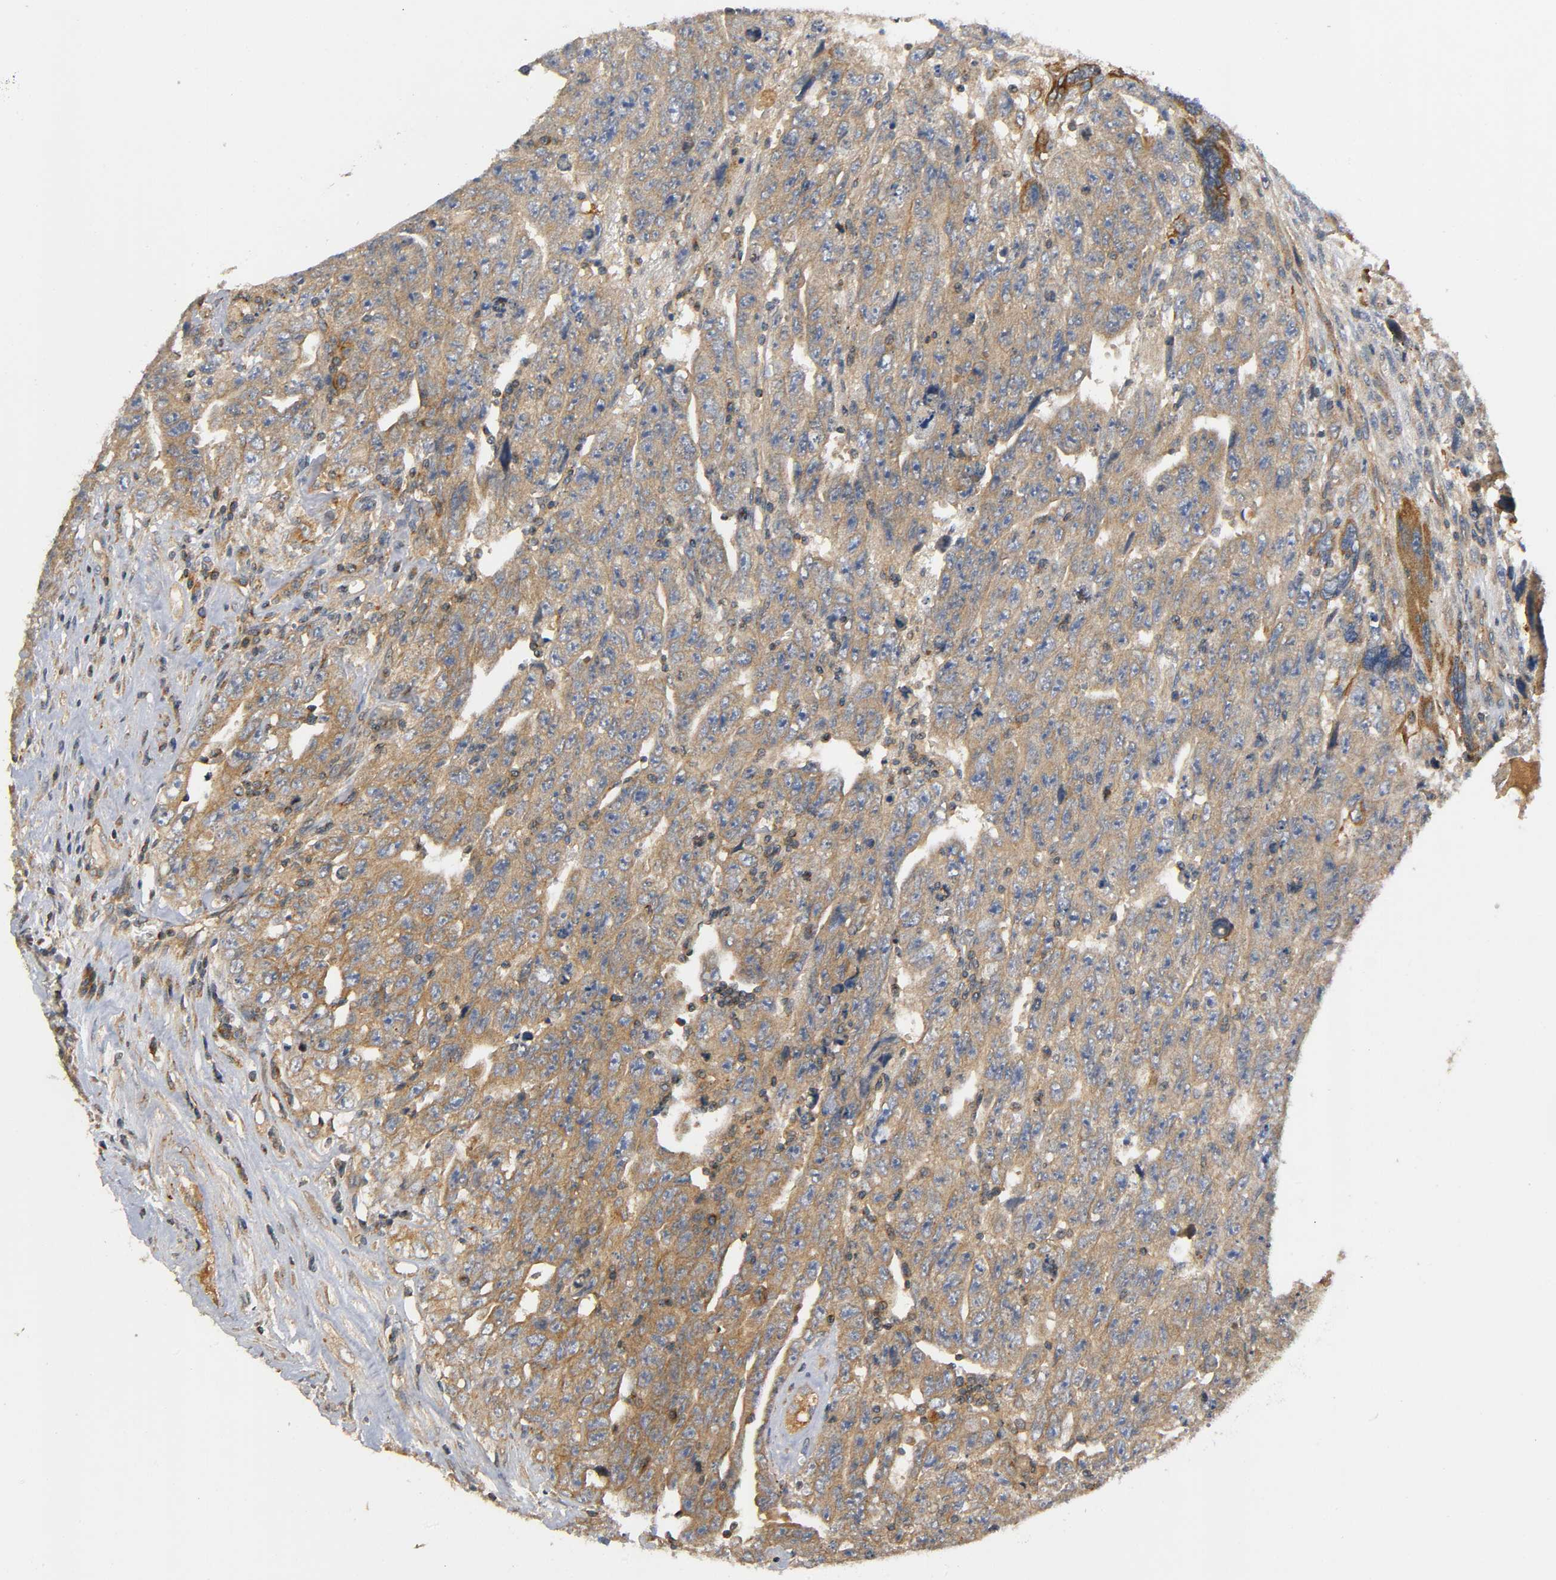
{"staining": {"intensity": "moderate", "quantity": ">75%", "location": "cytoplasmic/membranous"}, "tissue": "testis cancer", "cell_type": "Tumor cells", "image_type": "cancer", "snomed": [{"axis": "morphology", "description": "Carcinoma, Embryonal, NOS"}, {"axis": "topography", "description": "Testis"}], "caption": "Testis cancer stained for a protein shows moderate cytoplasmic/membranous positivity in tumor cells.", "gene": "IKBKB", "patient": {"sex": "male", "age": 28}}